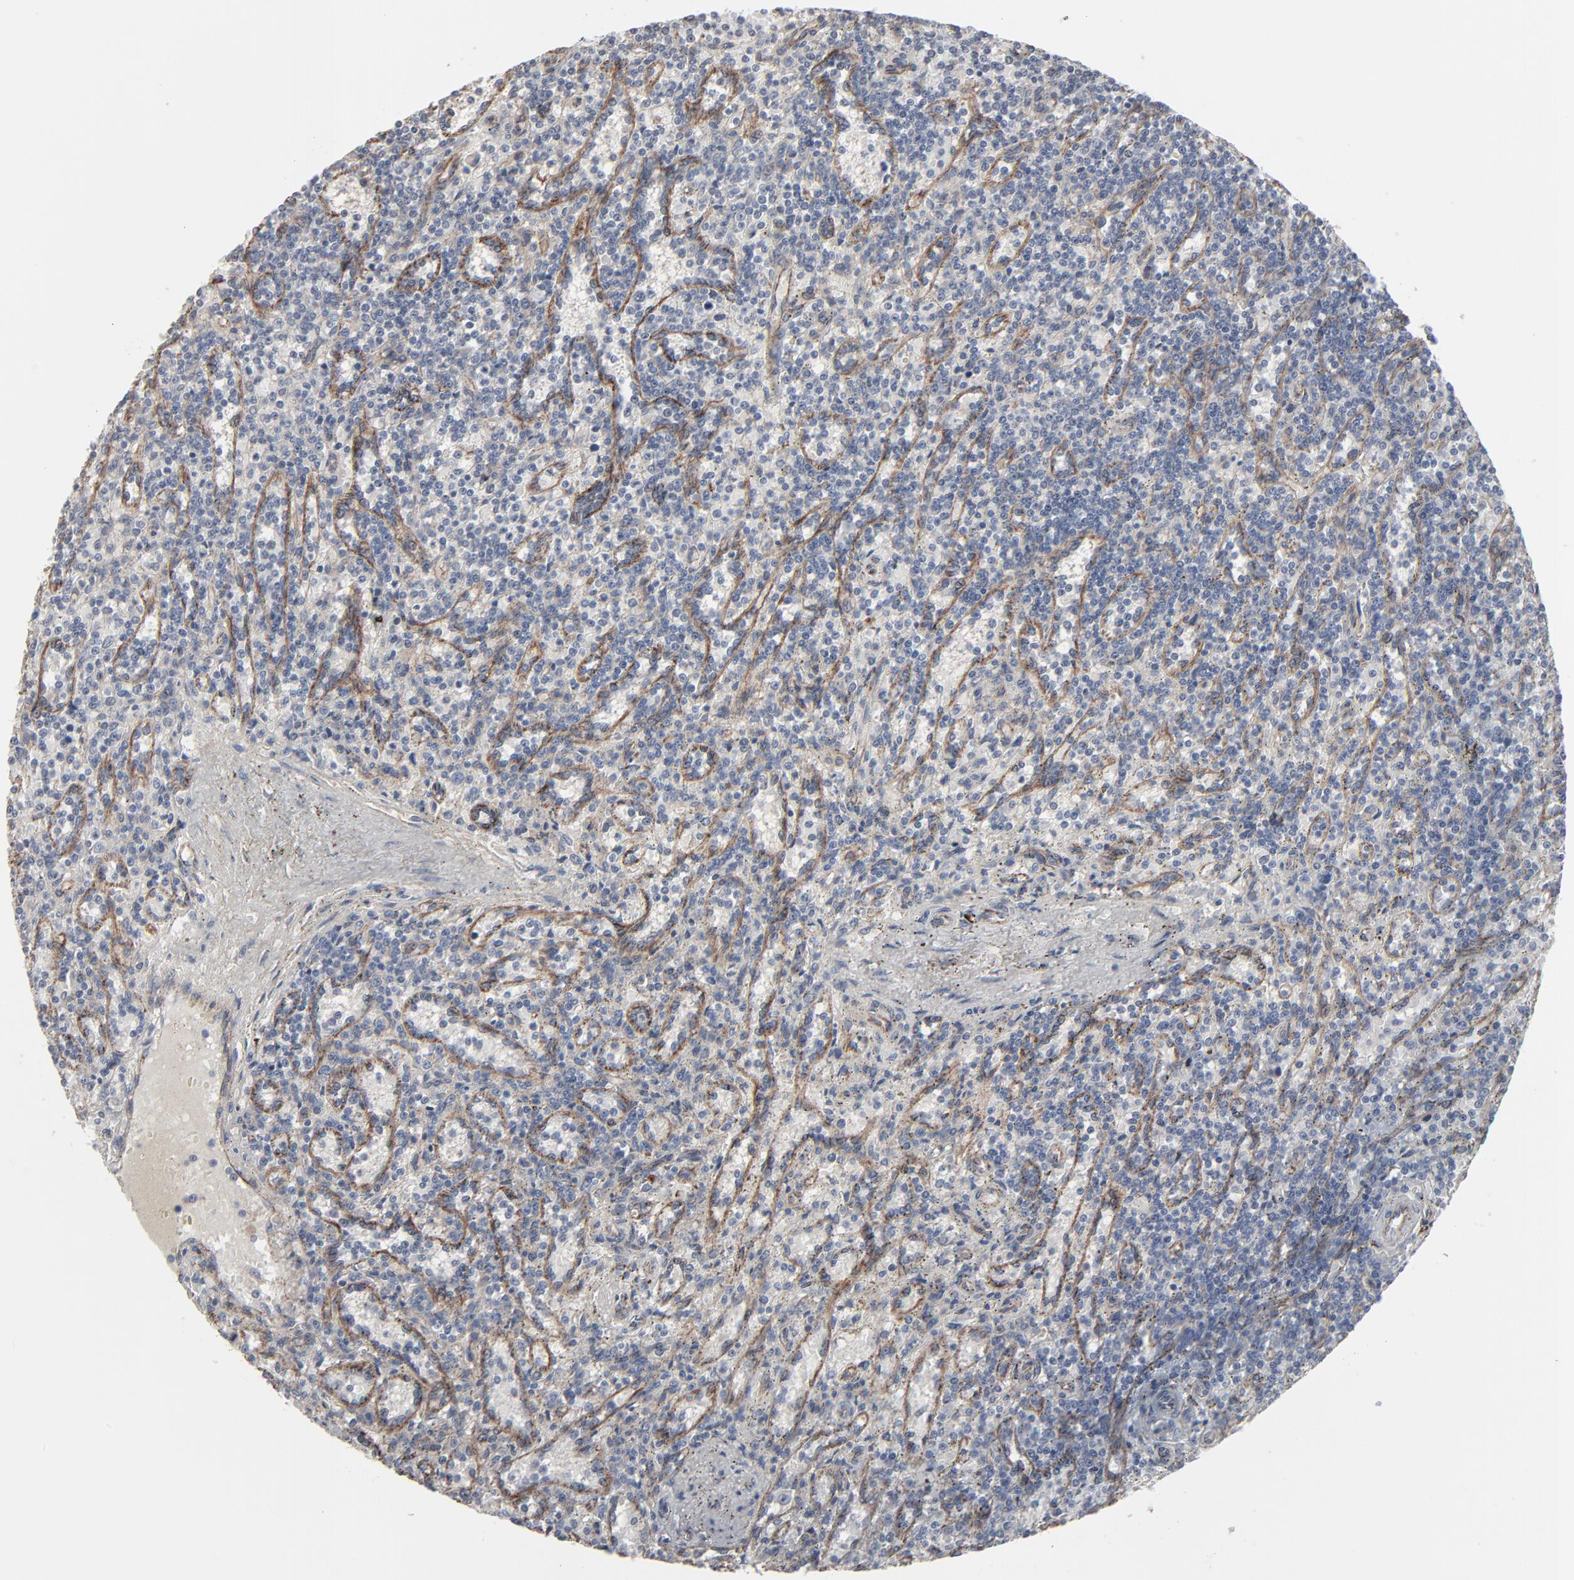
{"staining": {"intensity": "negative", "quantity": "none", "location": "none"}, "tissue": "lymphoma", "cell_type": "Tumor cells", "image_type": "cancer", "snomed": [{"axis": "morphology", "description": "Malignant lymphoma, non-Hodgkin's type, Low grade"}, {"axis": "topography", "description": "Spleen"}], "caption": "Lymphoma was stained to show a protein in brown. There is no significant positivity in tumor cells.", "gene": "CTNND1", "patient": {"sex": "male", "age": 73}}